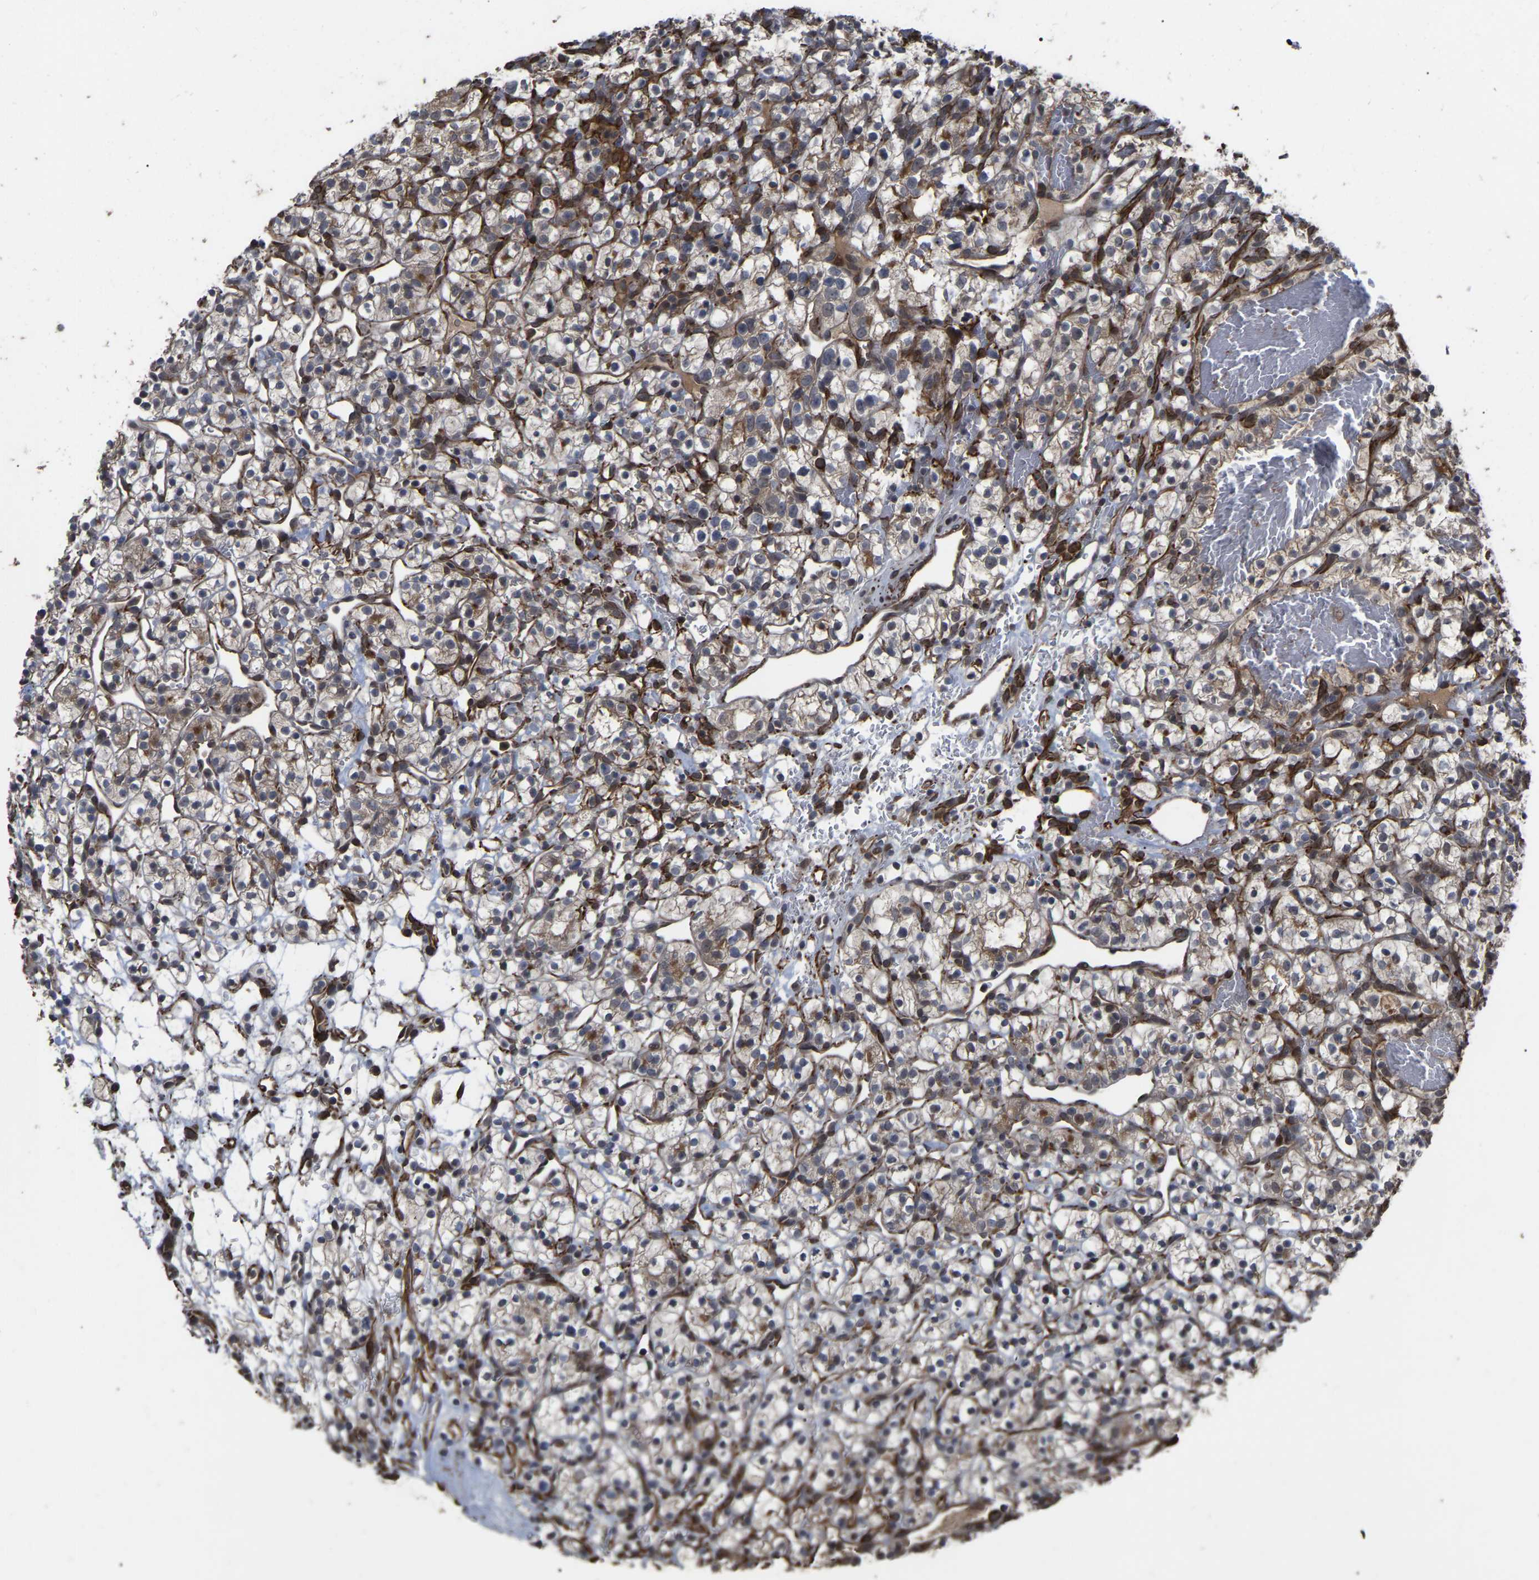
{"staining": {"intensity": "weak", "quantity": ">75%", "location": "cytoplasmic/membranous"}, "tissue": "renal cancer", "cell_type": "Tumor cells", "image_type": "cancer", "snomed": [{"axis": "morphology", "description": "Adenocarcinoma, NOS"}, {"axis": "topography", "description": "Kidney"}], "caption": "High-power microscopy captured an immunohistochemistry (IHC) photomicrograph of renal adenocarcinoma, revealing weak cytoplasmic/membranous expression in approximately >75% of tumor cells. The staining was performed using DAB to visualize the protein expression in brown, while the nuclei were stained in blue with hematoxylin (Magnification: 20x).", "gene": "FAM161B", "patient": {"sex": "female", "age": 57}}